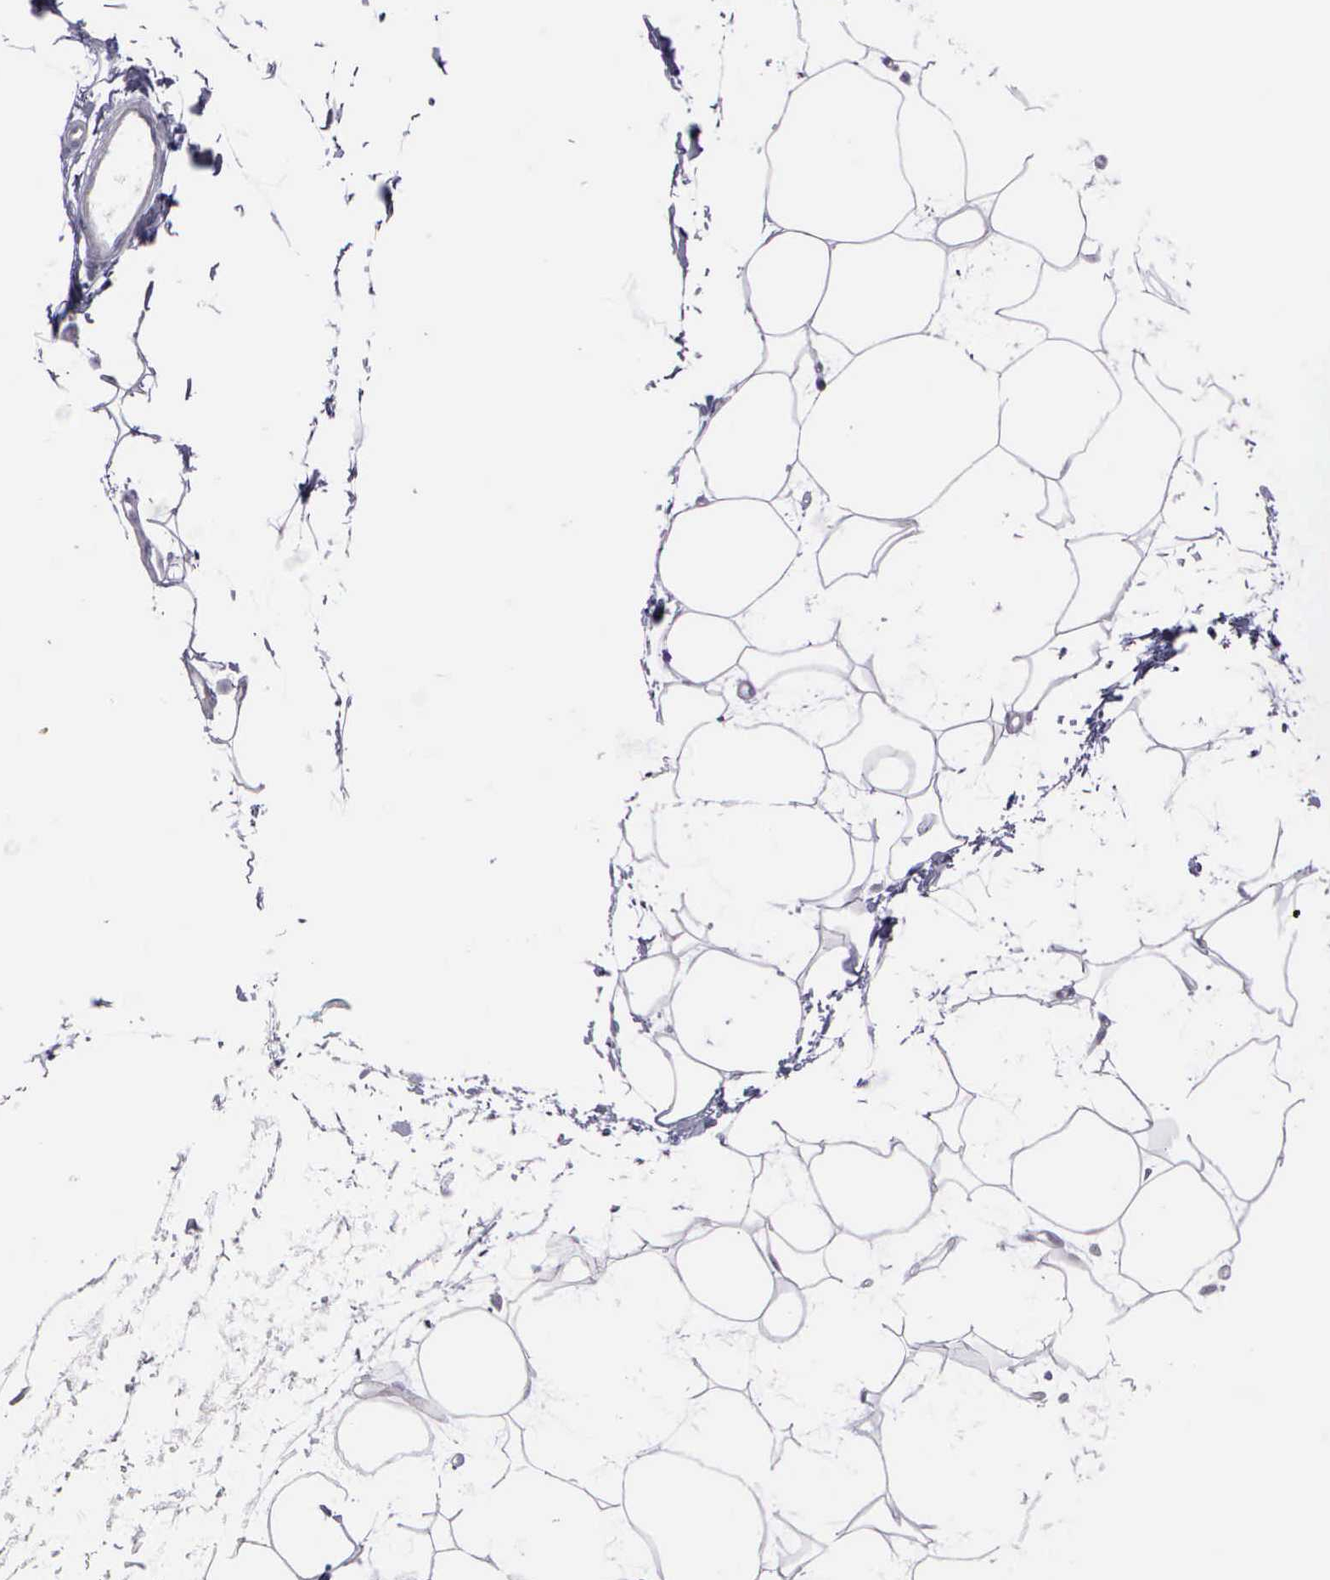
{"staining": {"intensity": "negative", "quantity": "none", "location": "none"}, "tissue": "adipose tissue", "cell_type": "Adipocytes", "image_type": "normal", "snomed": [{"axis": "morphology", "description": "Normal tissue, NOS"}, {"axis": "topography", "description": "Breast"}], "caption": "Immunohistochemistry image of benign adipose tissue stained for a protein (brown), which exhibits no expression in adipocytes.", "gene": "SYNJ2BP", "patient": {"sex": "female", "age": 45}}